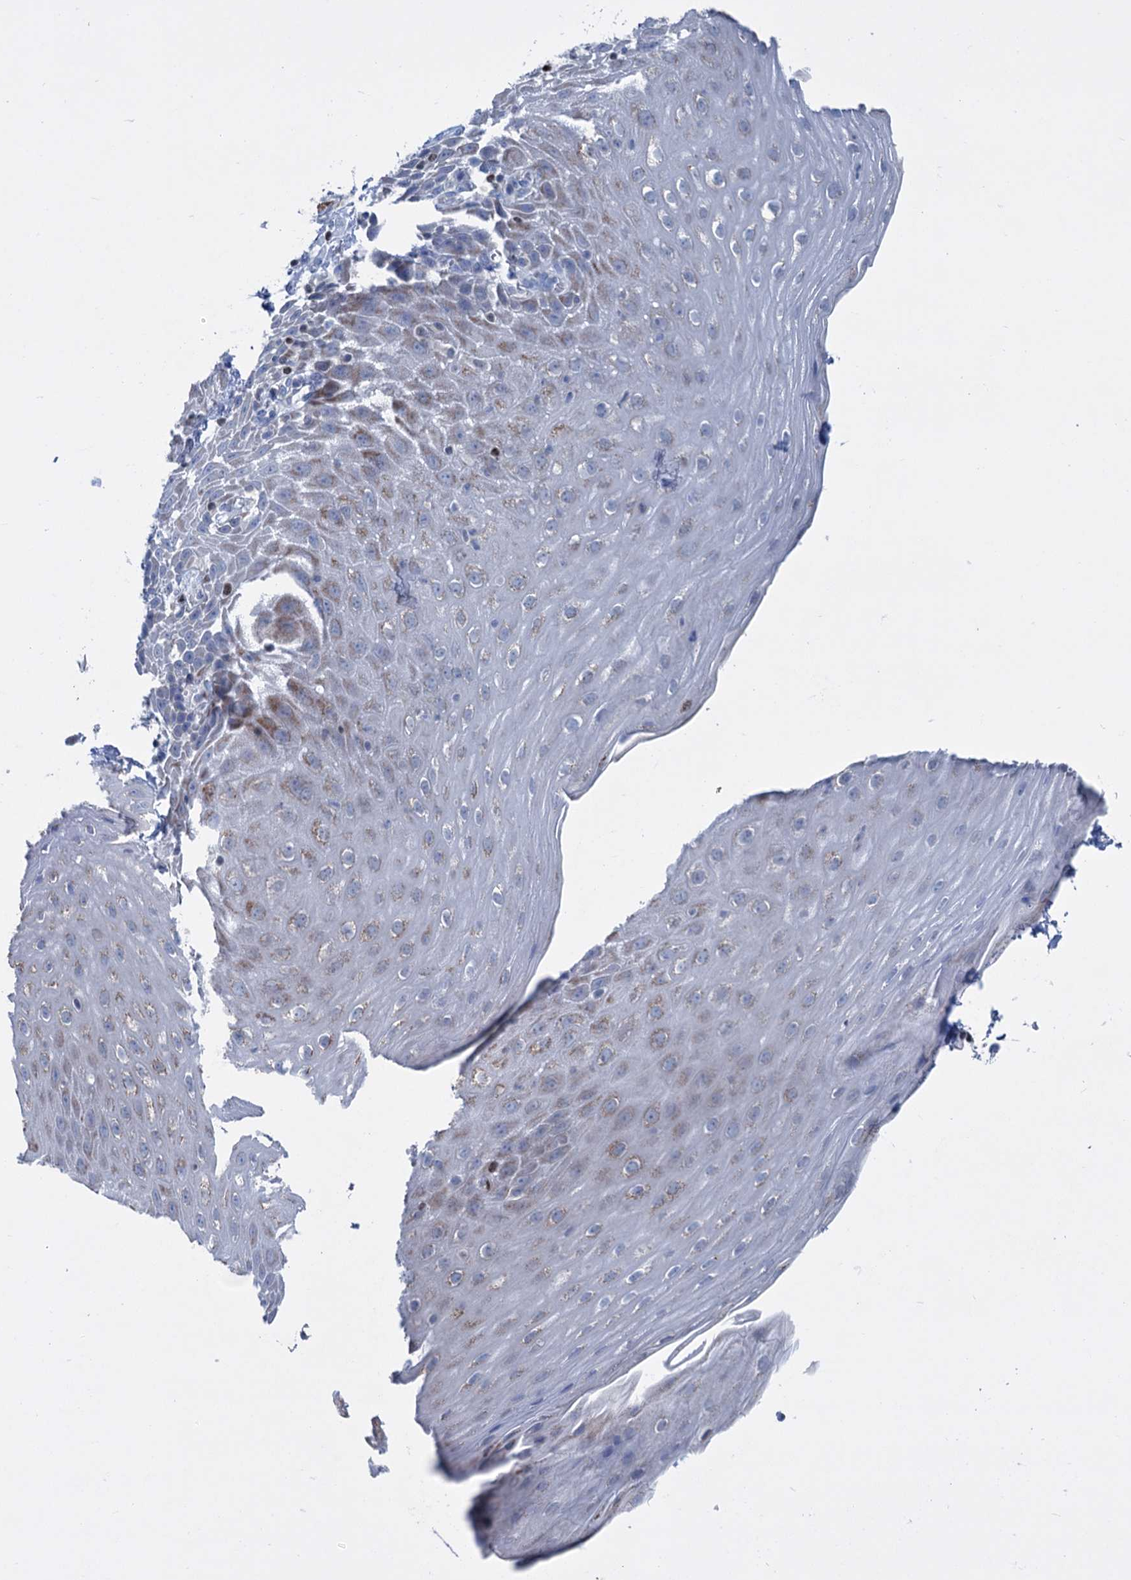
{"staining": {"intensity": "moderate", "quantity": "<25%", "location": "cytoplasmic/membranous"}, "tissue": "esophagus", "cell_type": "Squamous epithelial cells", "image_type": "normal", "snomed": [{"axis": "morphology", "description": "Normal tissue, NOS"}, {"axis": "topography", "description": "Esophagus"}], "caption": "Esophagus stained for a protein demonstrates moderate cytoplasmic/membranous positivity in squamous epithelial cells. (brown staining indicates protein expression, while blue staining denotes nuclei).", "gene": "ELP4", "patient": {"sex": "female", "age": 61}}